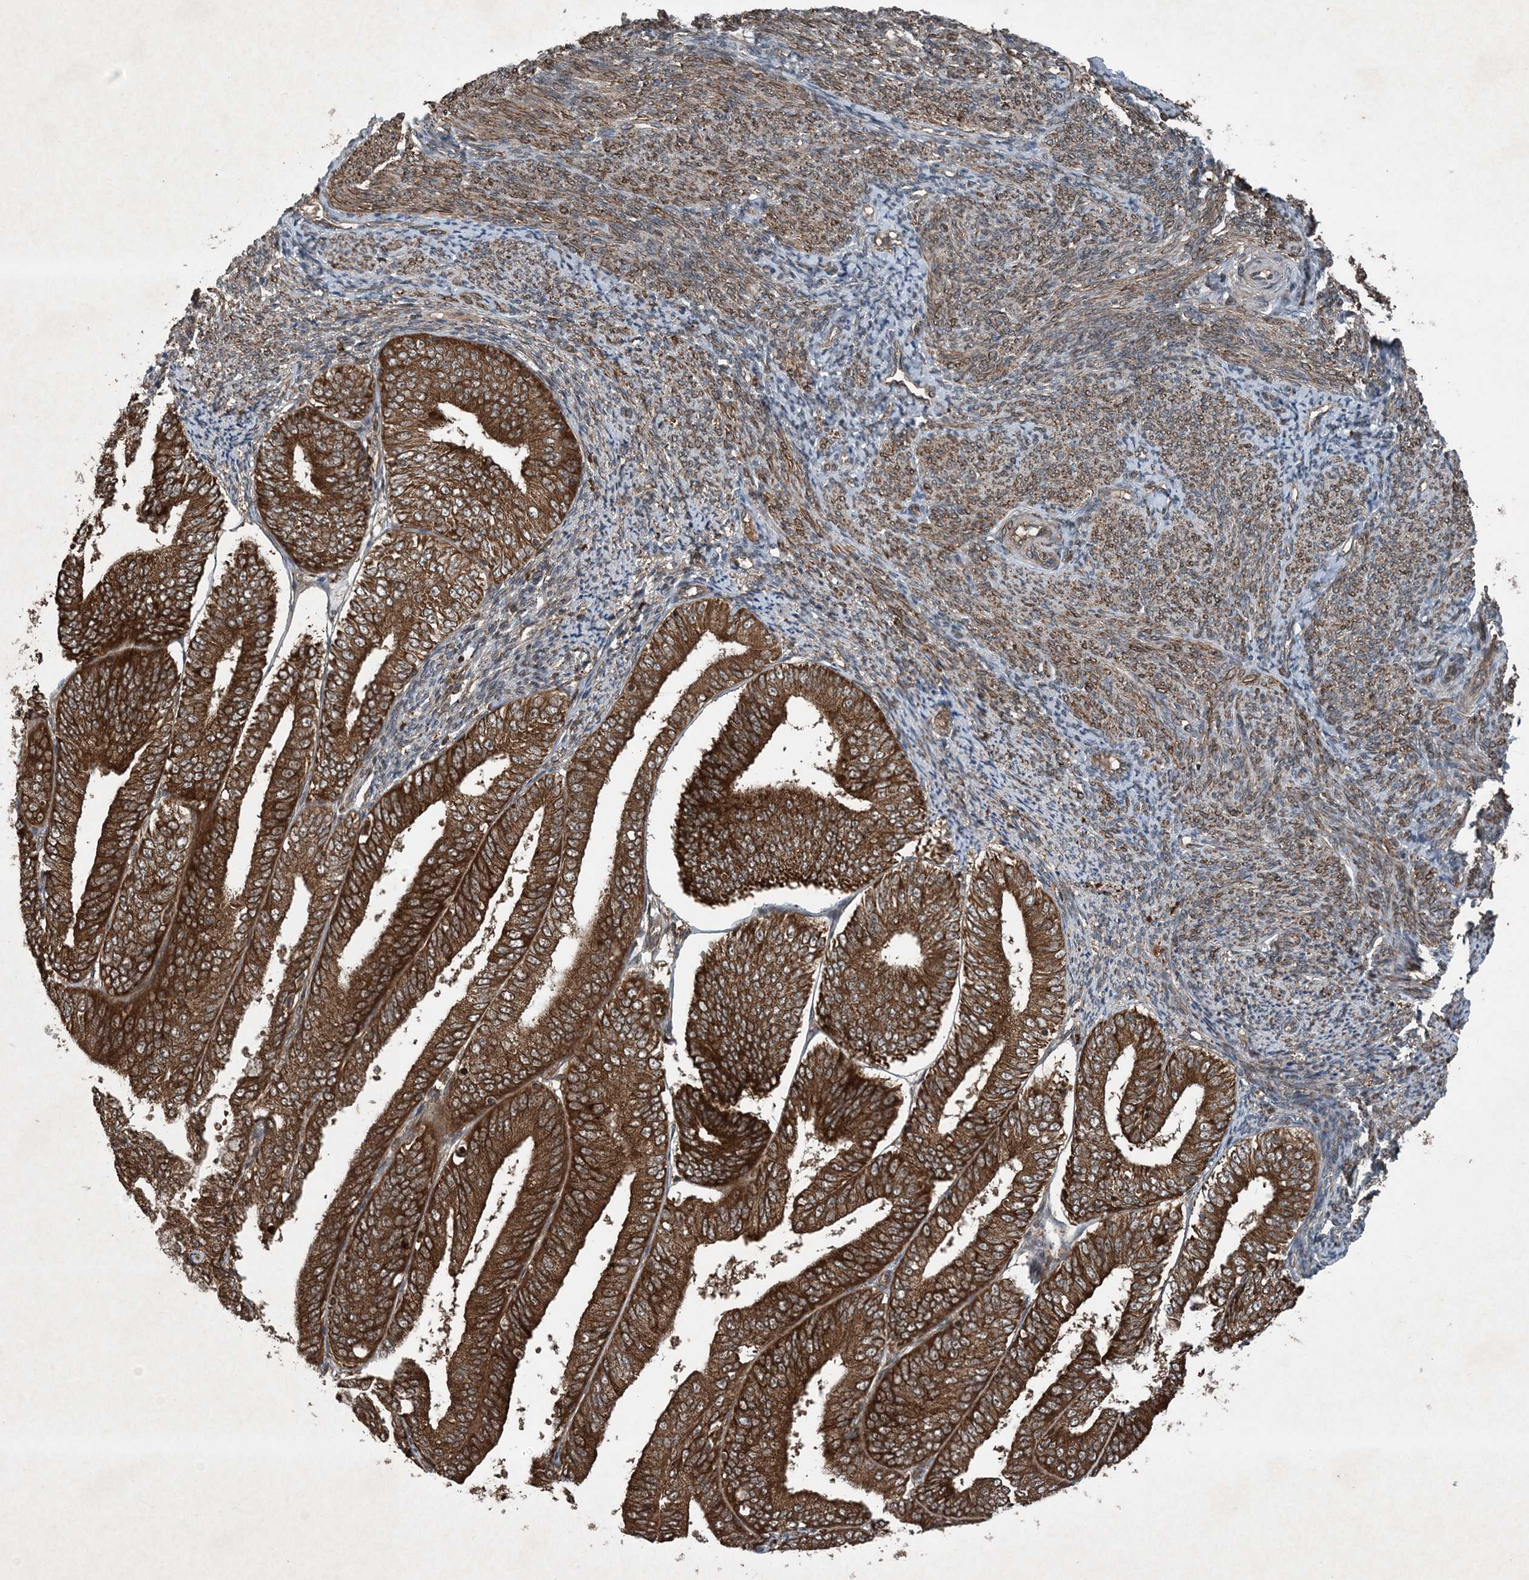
{"staining": {"intensity": "strong", "quantity": ">75%", "location": "cytoplasmic/membranous"}, "tissue": "endometrial cancer", "cell_type": "Tumor cells", "image_type": "cancer", "snomed": [{"axis": "morphology", "description": "Adenocarcinoma, NOS"}, {"axis": "topography", "description": "Endometrium"}], "caption": "Human adenocarcinoma (endometrial) stained with a protein marker demonstrates strong staining in tumor cells.", "gene": "GNG5", "patient": {"sex": "female", "age": 63}}